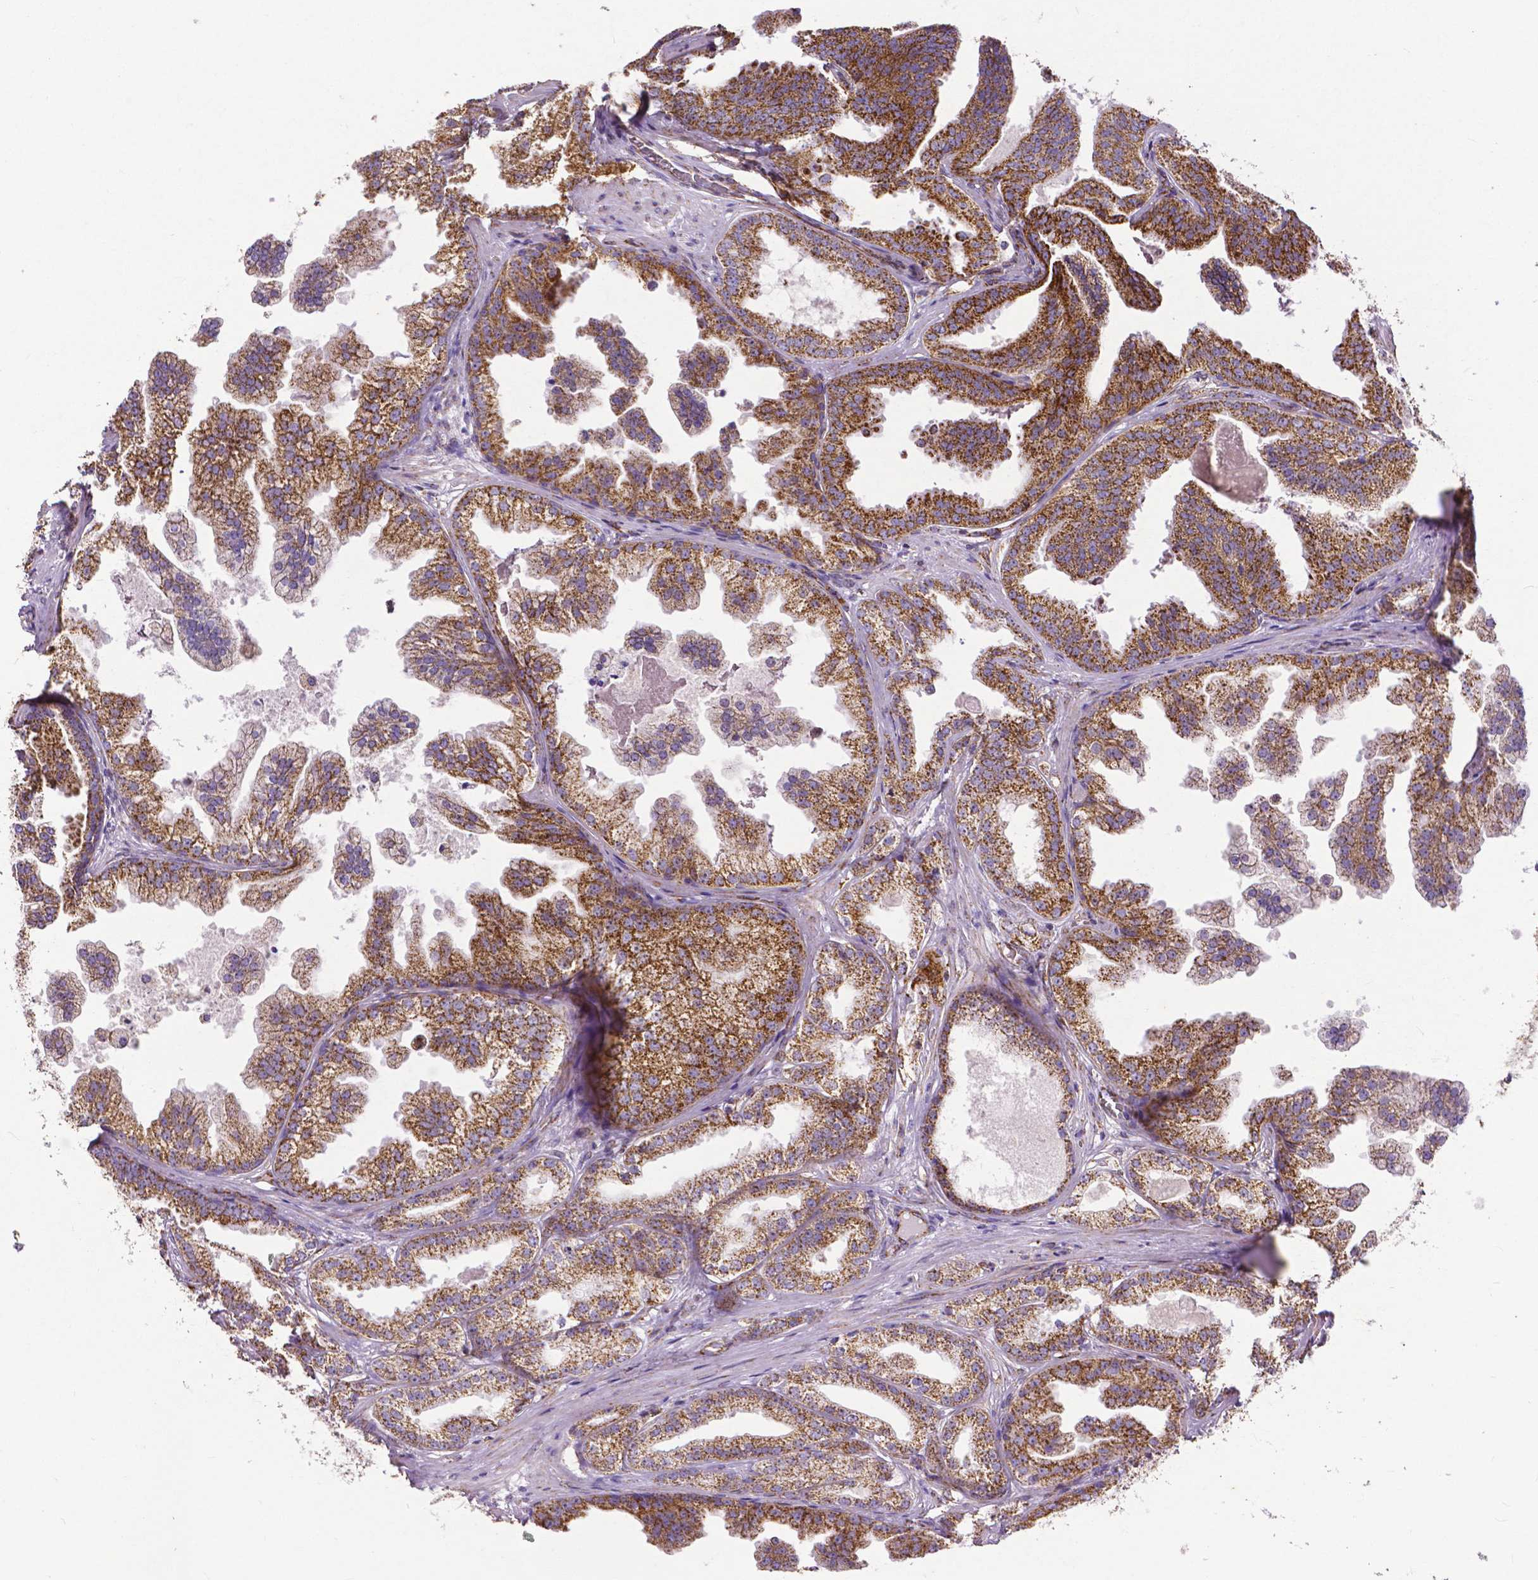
{"staining": {"intensity": "strong", "quantity": ">75%", "location": "cytoplasmic/membranous"}, "tissue": "prostate cancer", "cell_type": "Tumor cells", "image_type": "cancer", "snomed": [{"axis": "morphology", "description": "Adenocarcinoma, Low grade"}, {"axis": "topography", "description": "Prostate"}], "caption": "A high amount of strong cytoplasmic/membranous staining is identified in about >75% of tumor cells in adenocarcinoma (low-grade) (prostate) tissue. The staining is performed using DAB brown chromogen to label protein expression. The nuclei are counter-stained blue using hematoxylin.", "gene": "MACC1", "patient": {"sex": "male", "age": 65}}